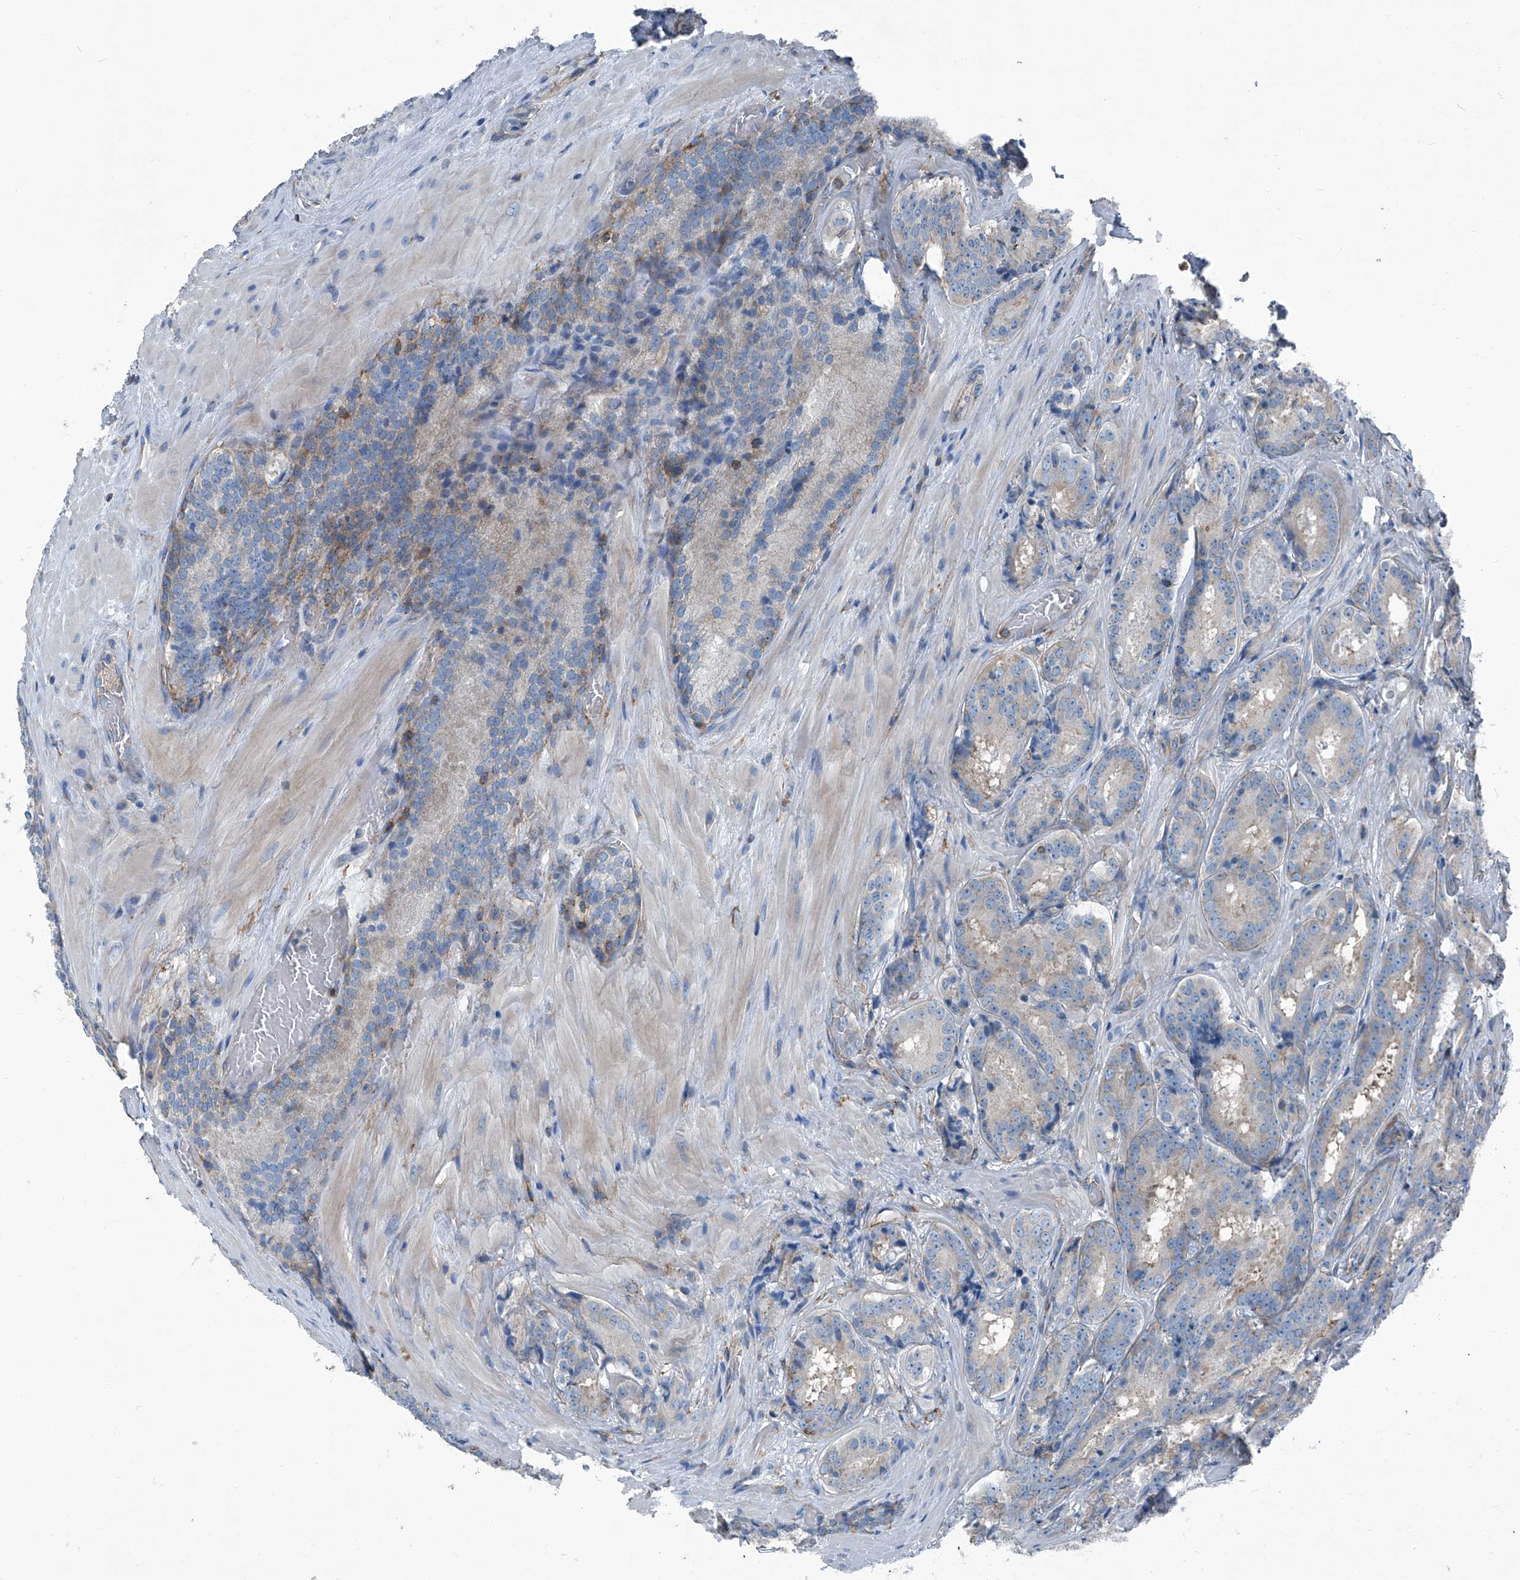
{"staining": {"intensity": "negative", "quantity": "none", "location": "none"}, "tissue": "prostate cancer", "cell_type": "Tumor cells", "image_type": "cancer", "snomed": [{"axis": "morphology", "description": "Adenocarcinoma, High grade"}, {"axis": "topography", "description": "Prostate"}], "caption": "IHC of prostate cancer (high-grade adenocarcinoma) displays no expression in tumor cells.", "gene": "SEPTIN7", "patient": {"sex": "male", "age": 57}}